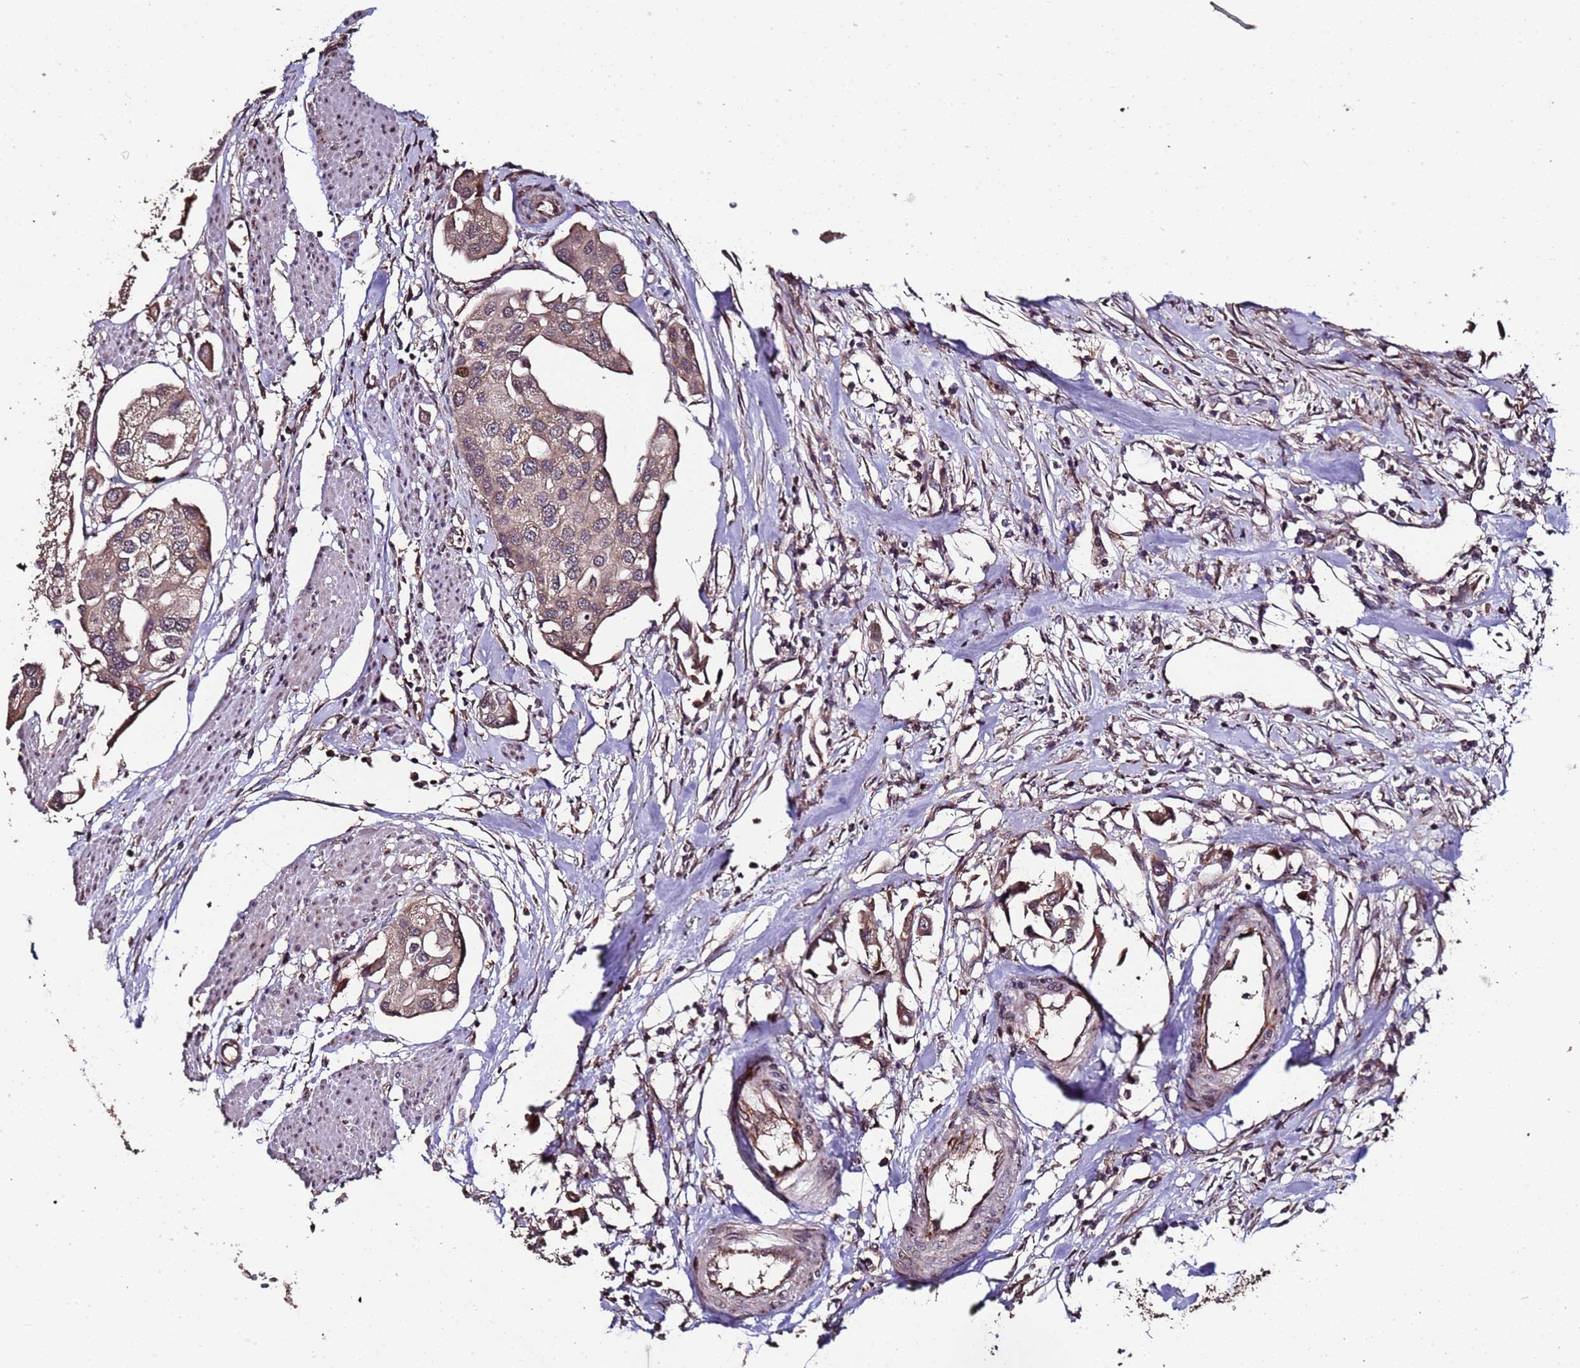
{"staining": {"intensity": "weak", "quantity": ">75%", "location": "cytoplasmic/membranous"}, "tissue": "urothelial cancer", "cell_type": "Tumor cells", "image_type": "cancer", "snomed": [{"axis": "morphology", "description": "Urothelial carcinoma, High grade"}, {"axis": "topography", "description": "Urinary bladder"}], "caption": "Immunohistochemical staining of human urothelial carcinoma (high-grade) displays low levels of weak cytoplasmic/membranous protein positivity in approximately >75% of tumor cells.", "gene": "PRODH", "patient": {"sex": "male", "age": 64}}